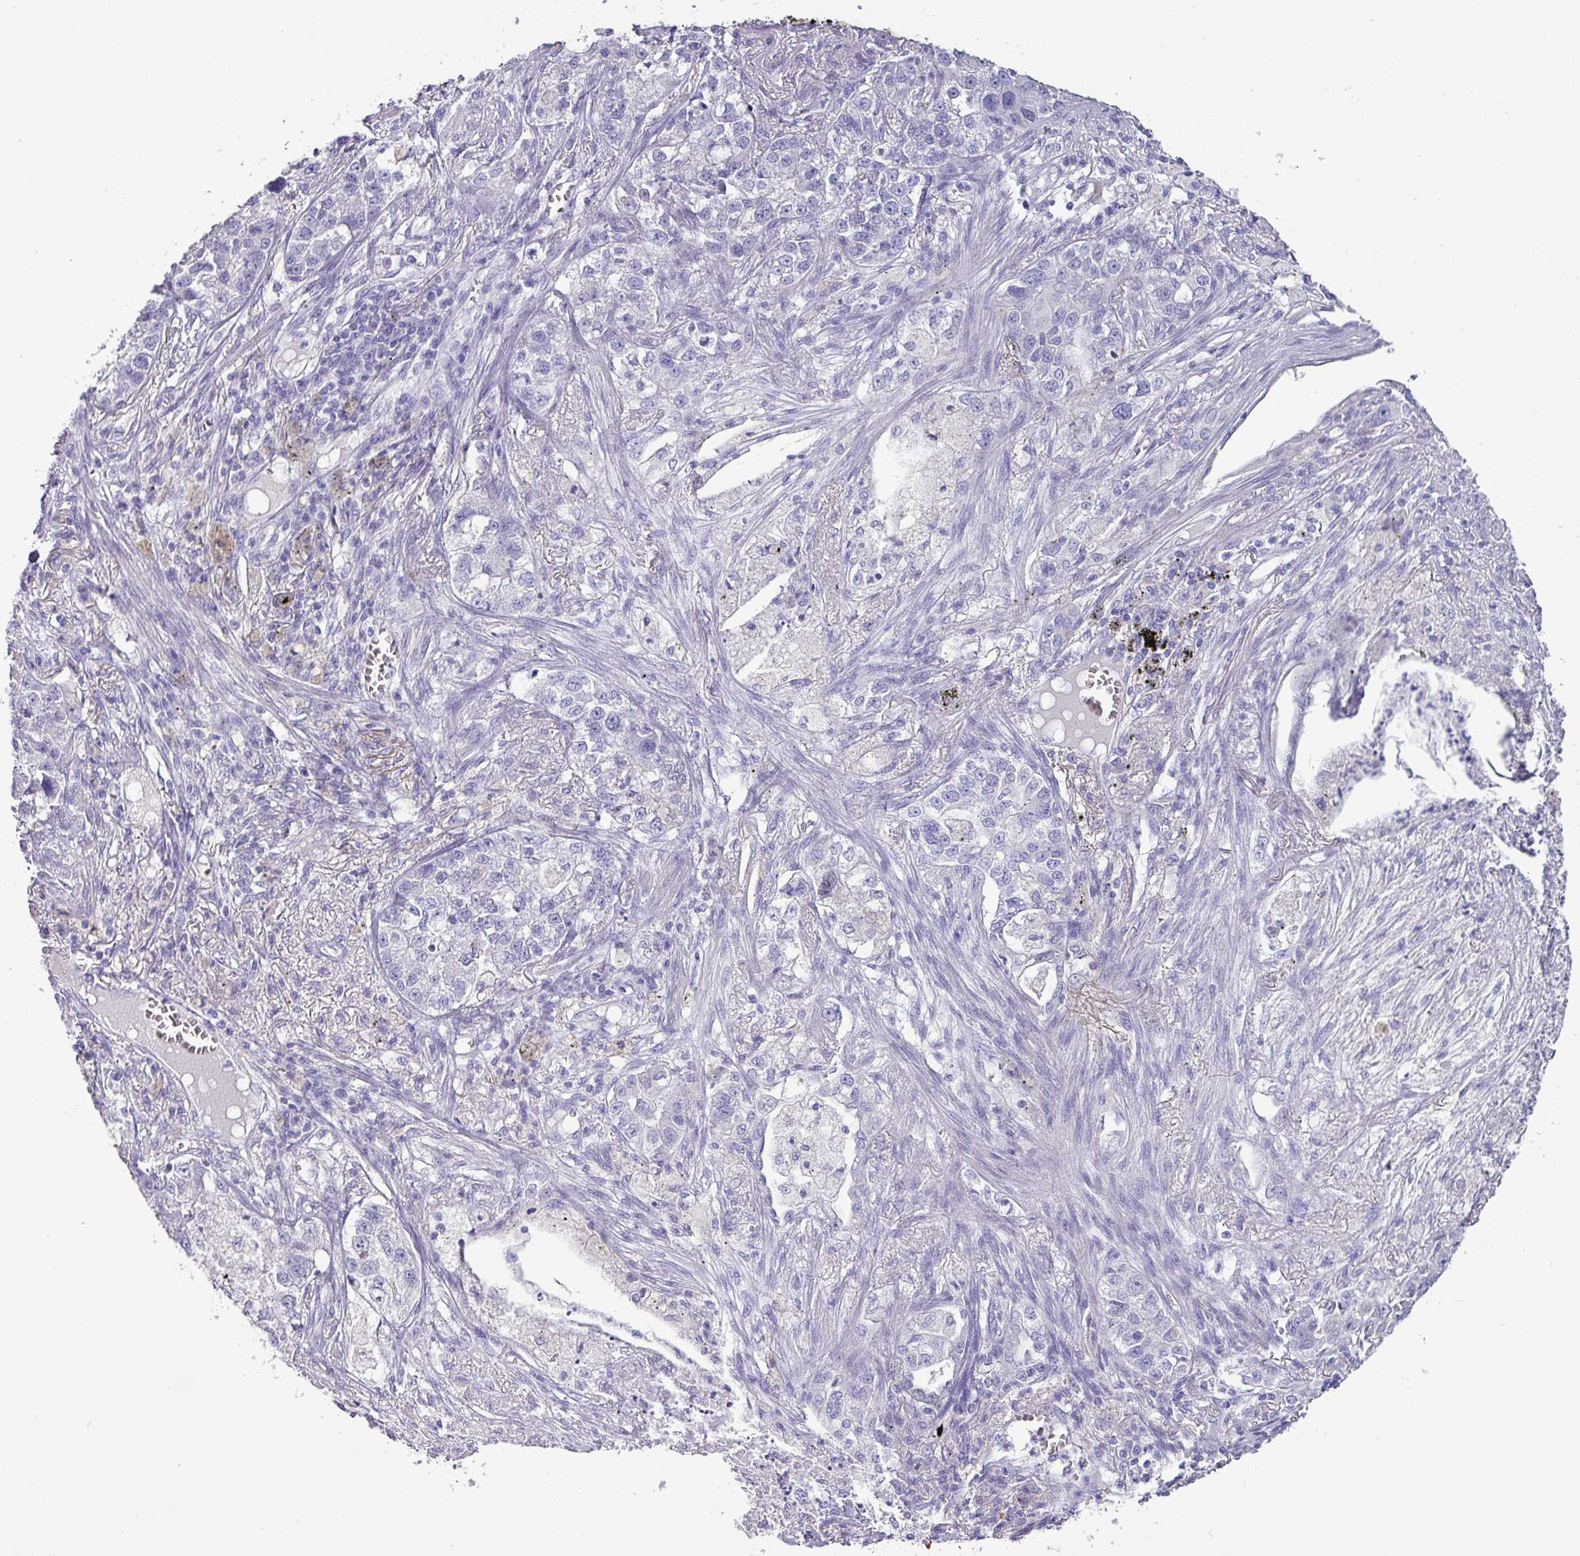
{"staining": {"intensity": "negative", "quantity": "none", "location": "none"}, "tissue": "lung cancer", "cell_type": "Tumor cells", "image_type": "cancer", "snomed": [{"axis": "morphology", "description": "Adenocarcinoma, NOS"}, {"axis": "topography", "description": "Lung"}], "caption": "Histopathology image shows no protein staining in tumor cells of lung cancer tissue.", "gene": "GSTA3", "patient": {"sex": "male", "age": 49}}